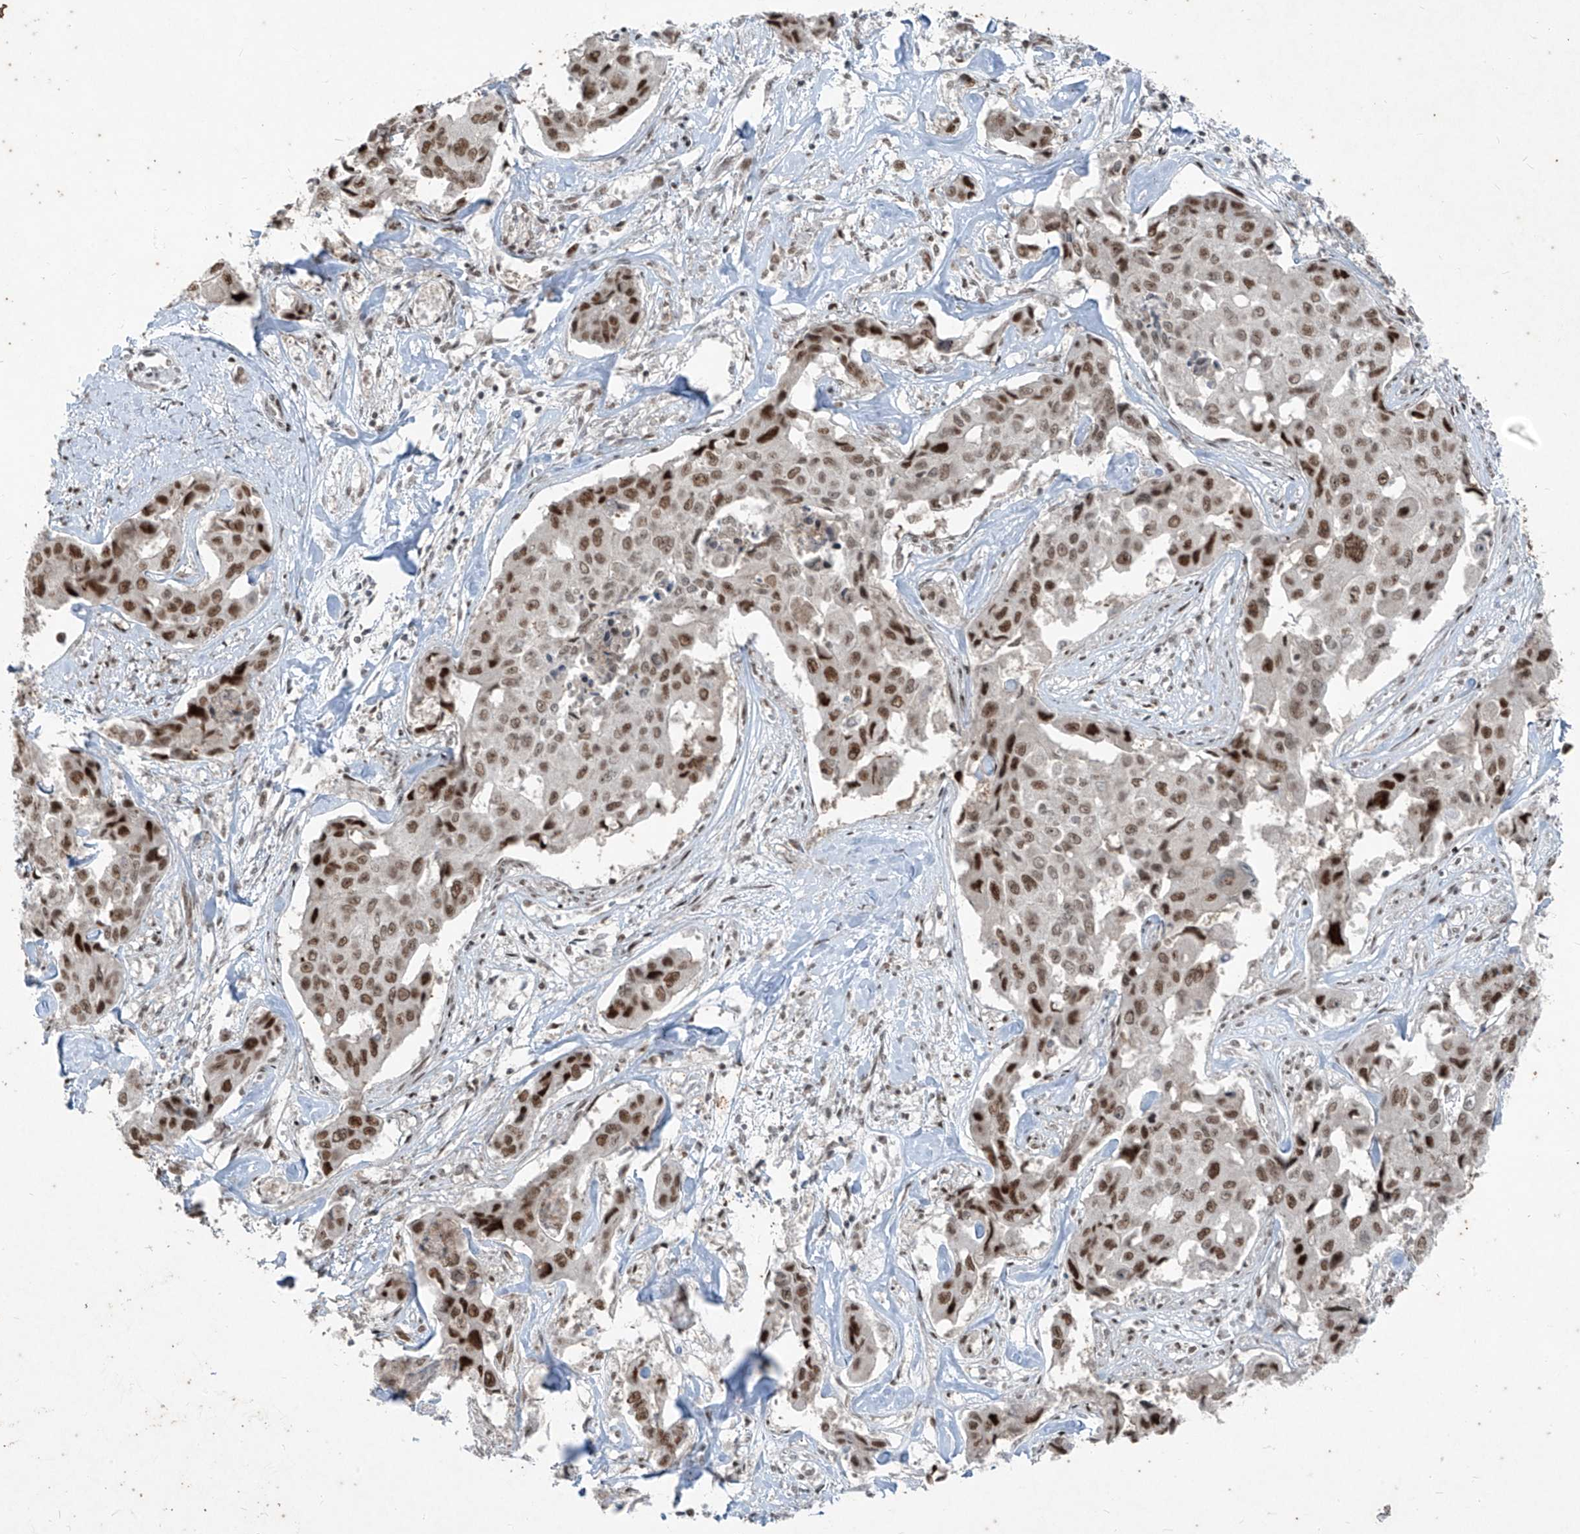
{"staining": {"intensity": "moderate", "quantity": ">75%", "location": "nuclear"}, "tissue": "liver cancer", "cell_type": "Tumor cells", "image_type": "cancer", "snomed": [{"axis": "morphology", "description": "Cholangiocarcinoma"}, {"axis": "topography", "description": "Liver"}], "caption": "Immunohistochemical staining of human liver cancer demonstrates moderate nuclear protein staining in about >75% of tumor cells.", "gene": "ZNF354B", "patient": {"sex": "male", "age": 59}}